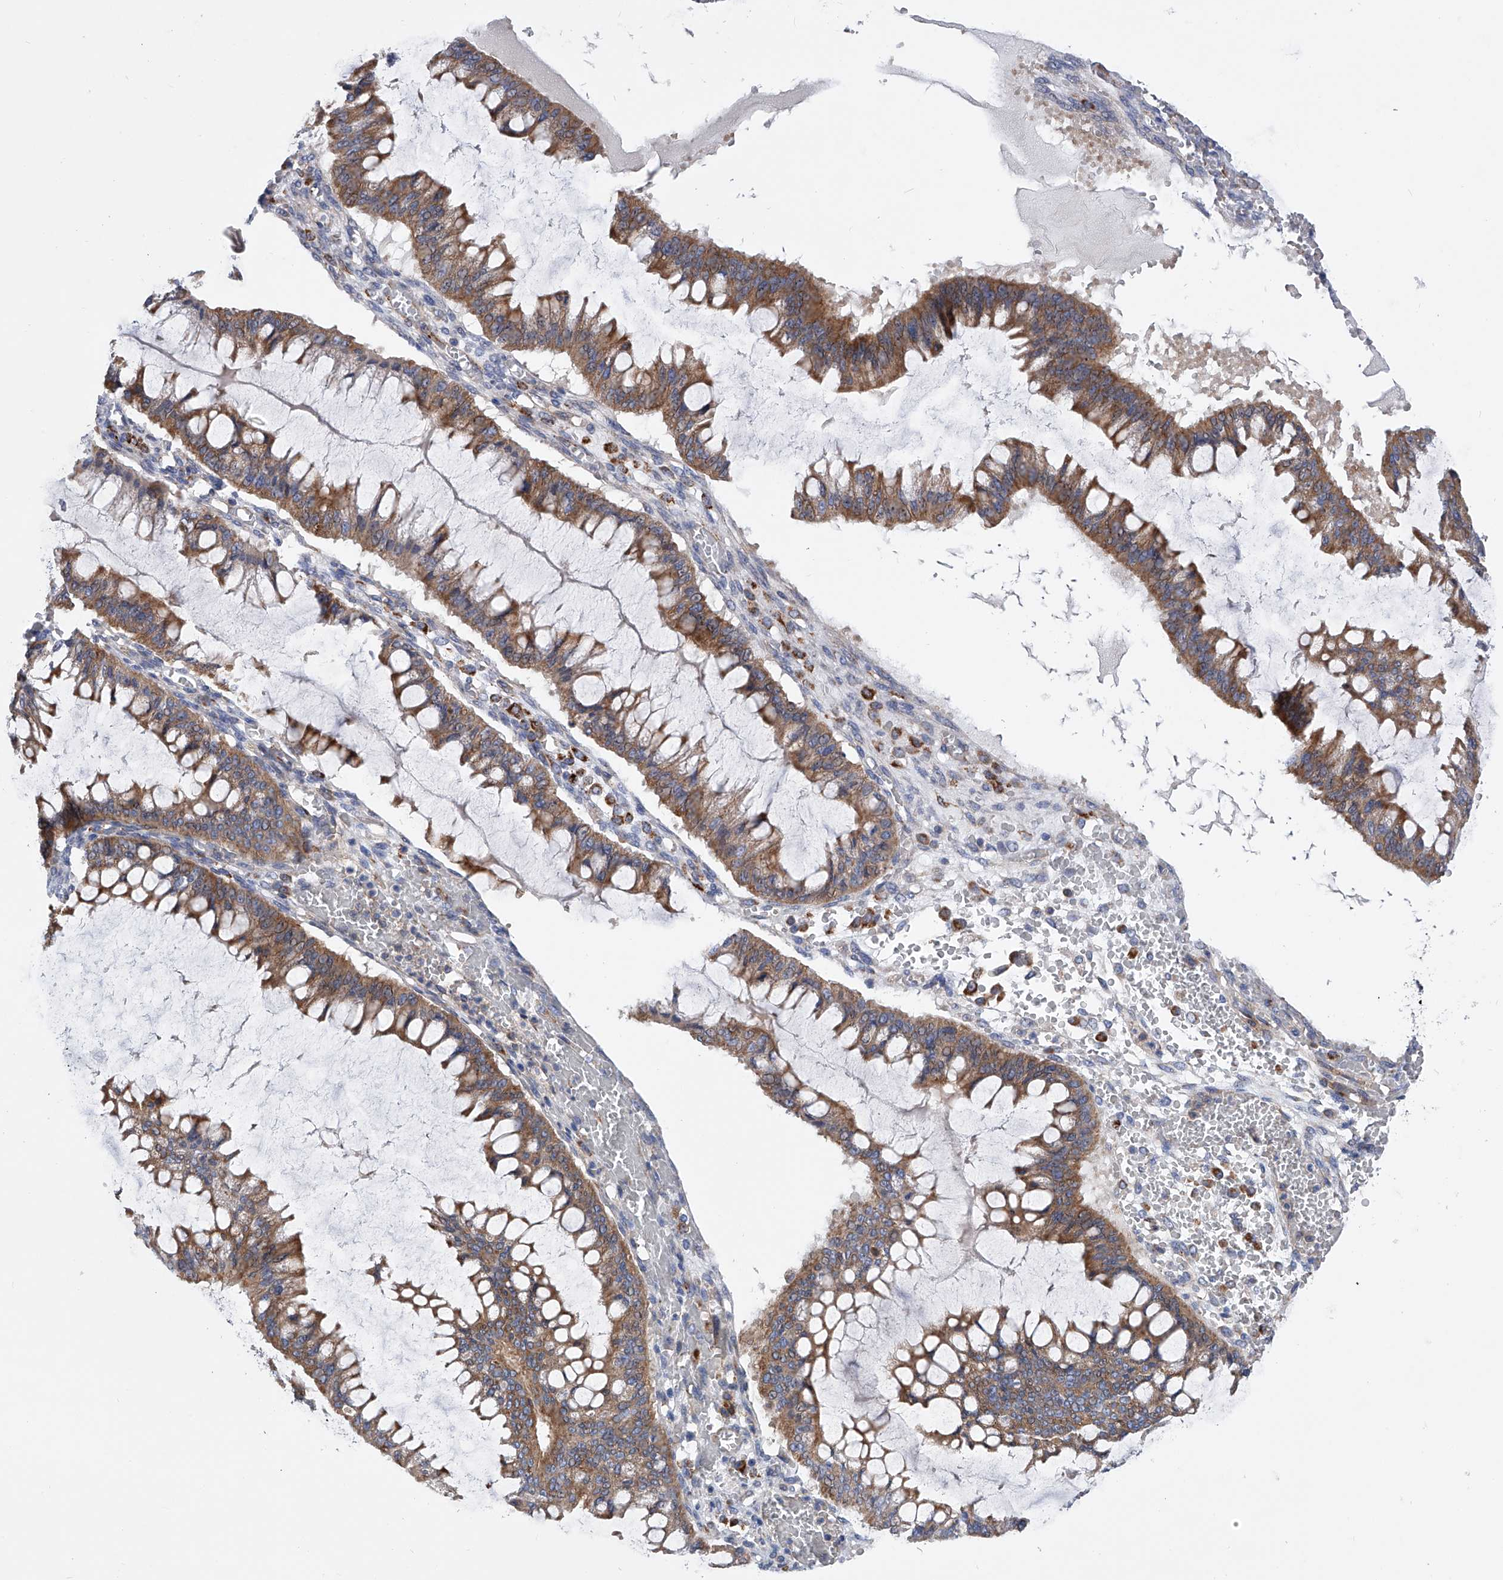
{"staining": {"intensity": "moderate", "quantity": ">75%", "location": "cytoplasmic/membranous"}, "tissue": "ovarian cancer", "cell_type": "Tumor cells", "image_type": "cancer", "snomed": [{"axis": "morphology", "description": "Cystadenocarcinoma, mucinous, NOS"}, {"axis": "topography", "description": "Ovary"}], "caption": "Immunohistochemical staining of ovarian cancer (mucinous cystadenocarcinoma) shows medium levels of moderate cytoplasmic/membranous protein staining in approximately >75% of tumor cells.", "gene": "MLYCD", "patient": {"sex": "female", "age": 73}}